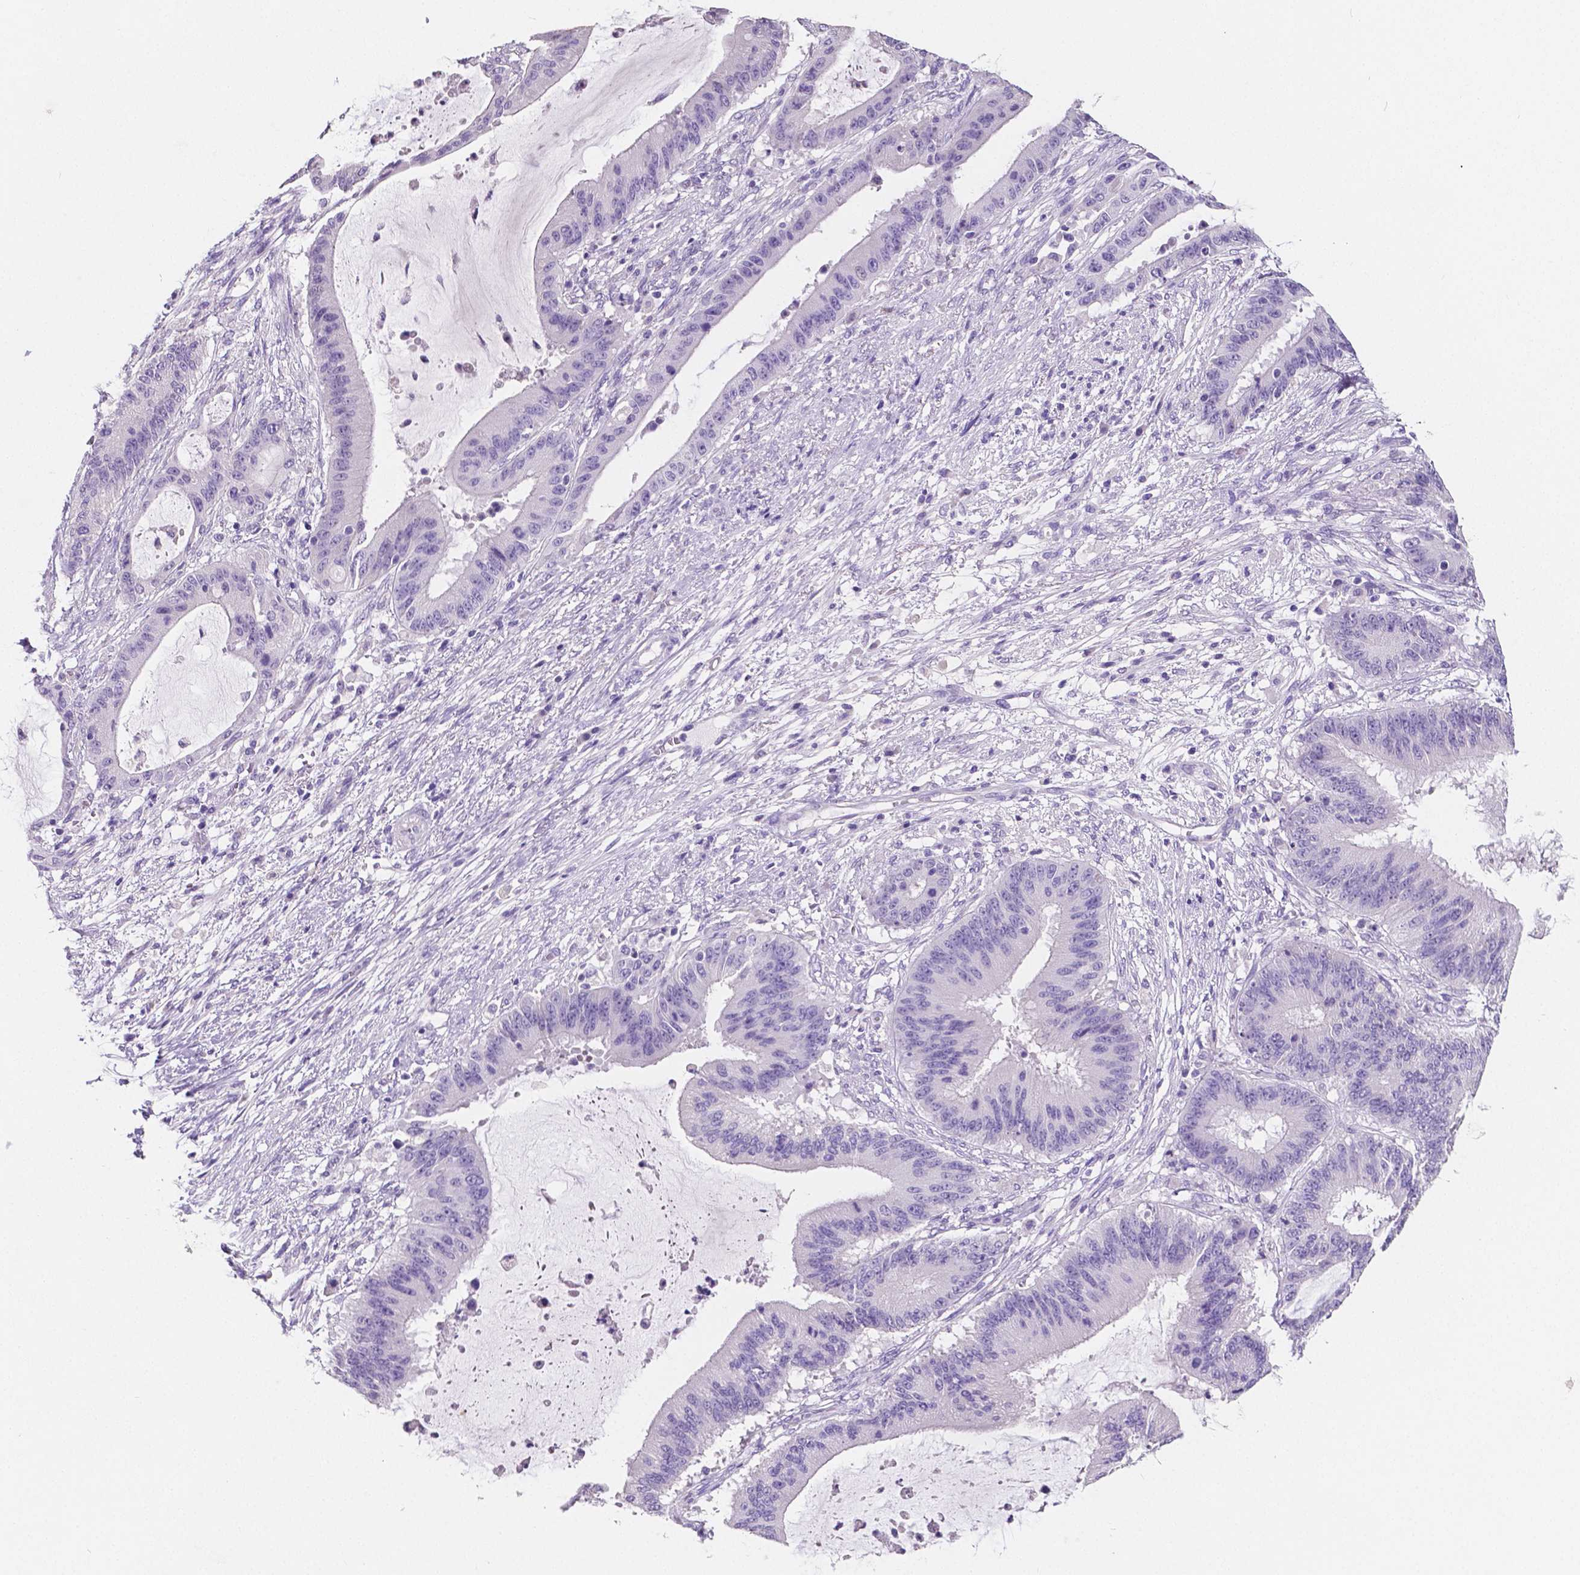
{"staining": {"intensity": "negative", "quantity": "none", "location": "none"}, "tissue": "liver cancer", "cell_type": "Tumor cells", "image_type": "cancer", "snomed": [{"axis": "morphology", "description": "Normal tissue, NOS"}, {"axis": "morphology", "description": "Cholangiocarcinoma"}, {"axis": "topography", "description": "Liver"}, {"axis": "topography", "description": "Peripheral nerve tissue"}], "caption": "An image of human liver cholangiocarcinoma is negative for staining in tumor cells.", "gene": "SLC22A2", "patient": {"sex": "female", "age": 73}}